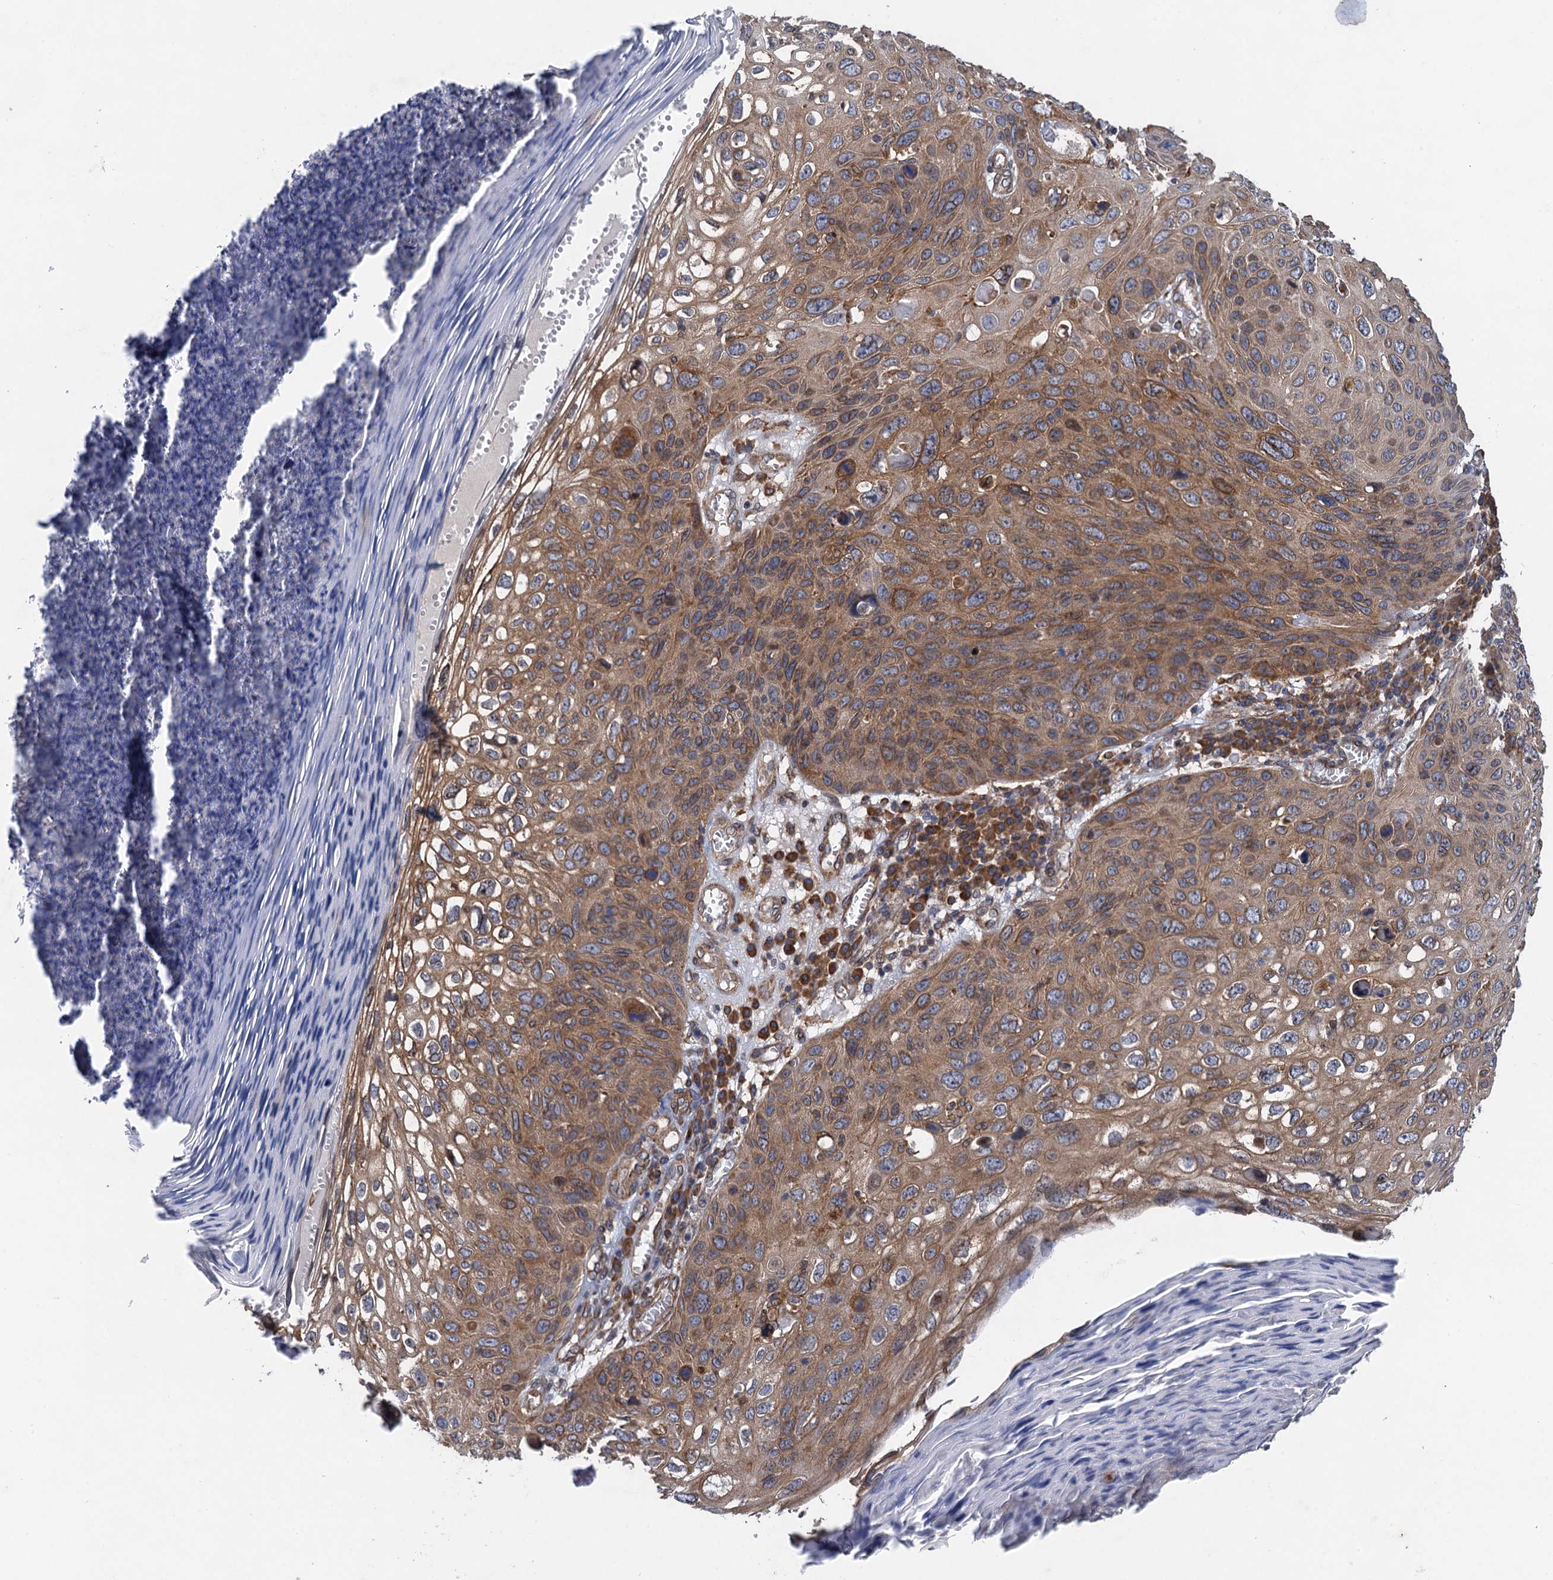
{"staining": {"intensity": "moderate", "quantity": ">75%", "location": "cytoplasmic/membranous"}, "tissue": "skin cancer", "cell_type": "Tumor cells", "image_type": "cancer", "snomed": [{"axis": "morphology", "description": "Squamous cell carcinoma, NOS"}, {"axis": "topography", "description": "Skin"}], "caption": "High-power microscopy captured an IHC image of skin squamous cell carcinoma, revealing moderate cytoplasmic/membranous expression in about >75% of tumor cells.", "gene": "ARMC5", "patient": {"sex": "female", "age": 90}}